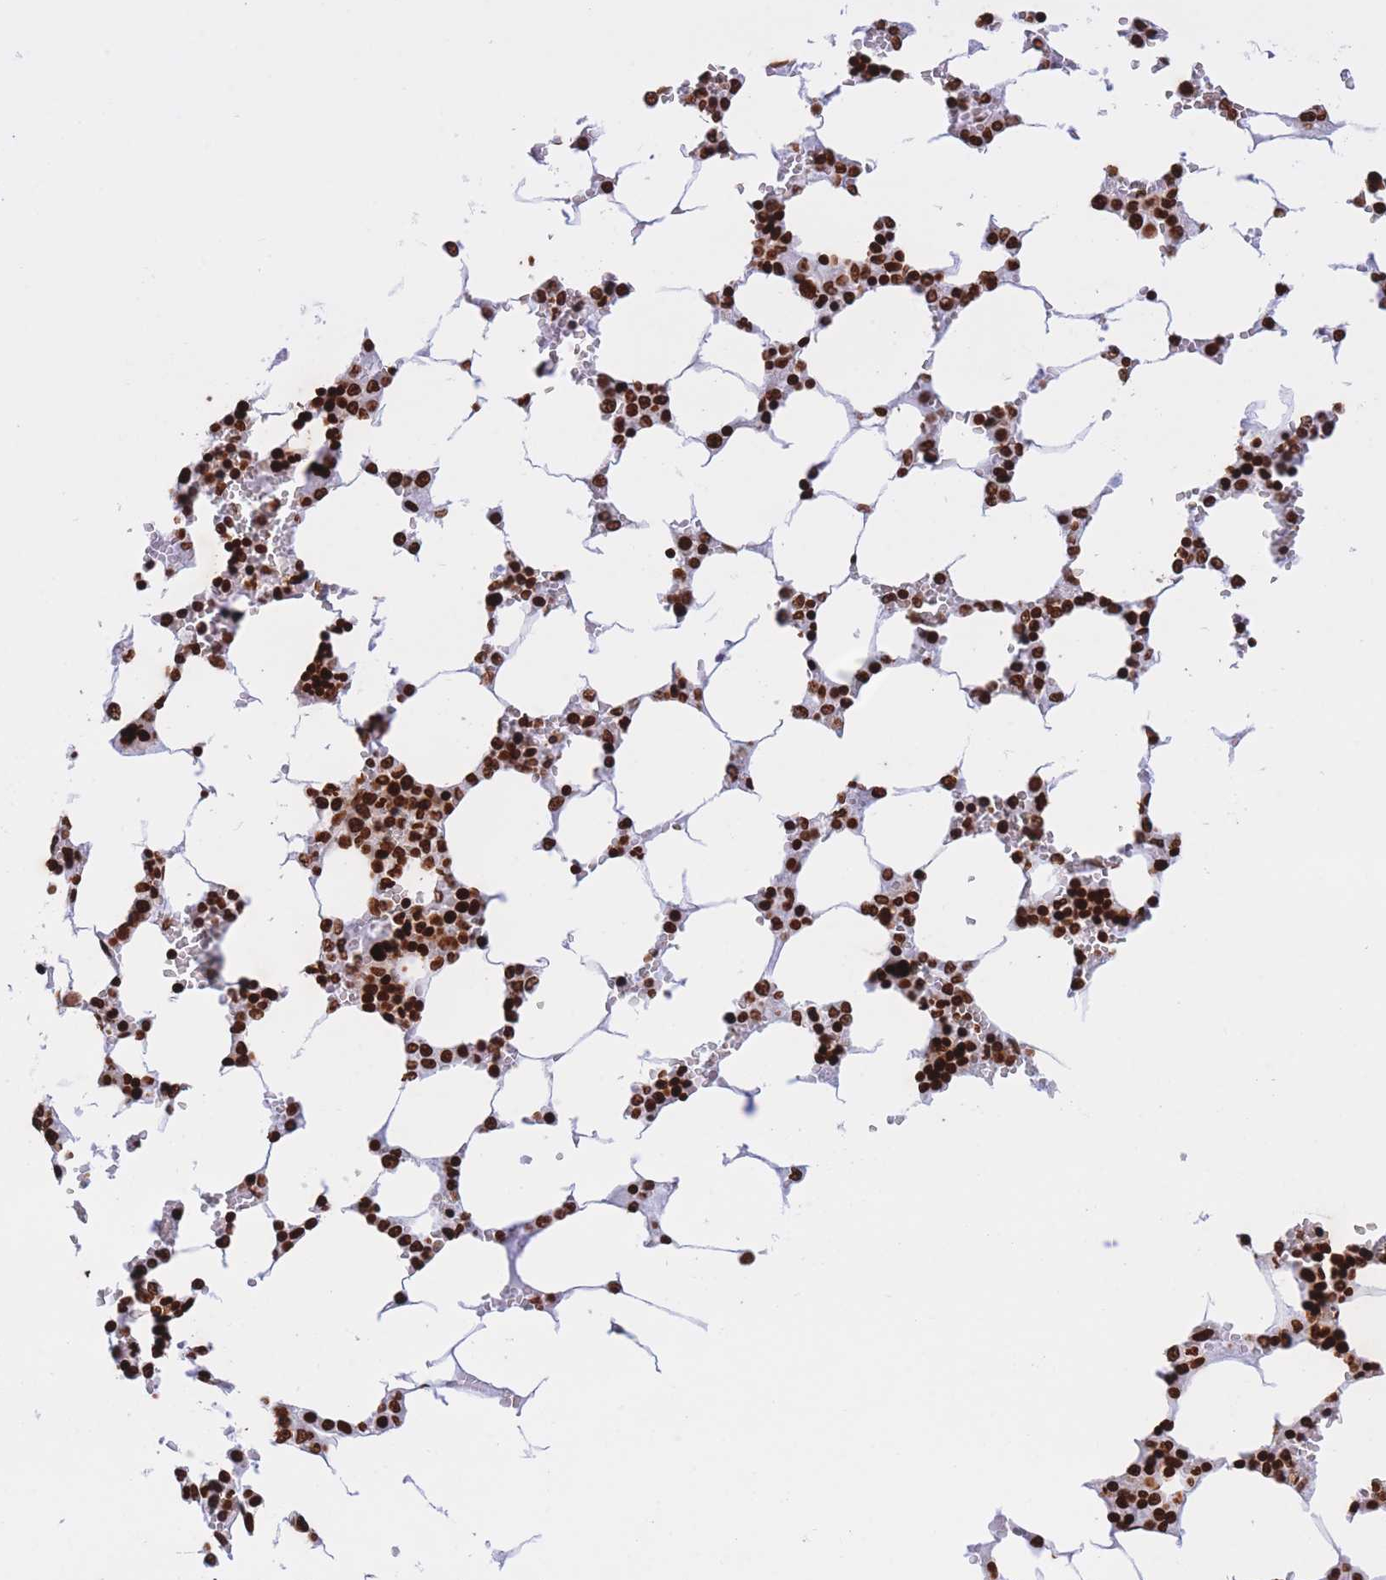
{"staining": {"intensity": "strong", "quantity": ">75%", "location": "nuclear"}, "tissue": "bone marrow", "cell_type": "Hematopoietic cells", "image_type": "normal", "snomed": [{"axis": "morphology", "description": "Normal tissue, NOS"}, {"axis": "topography", "description": "Bone marrow"}], "caption": "Protein analysis of normal bone marrow reveals strong nuclear positivity in approximately >75% of hematopoietic cells.", "gene": "H2BC10", "patient": {"sex": "male", "age": 64}}